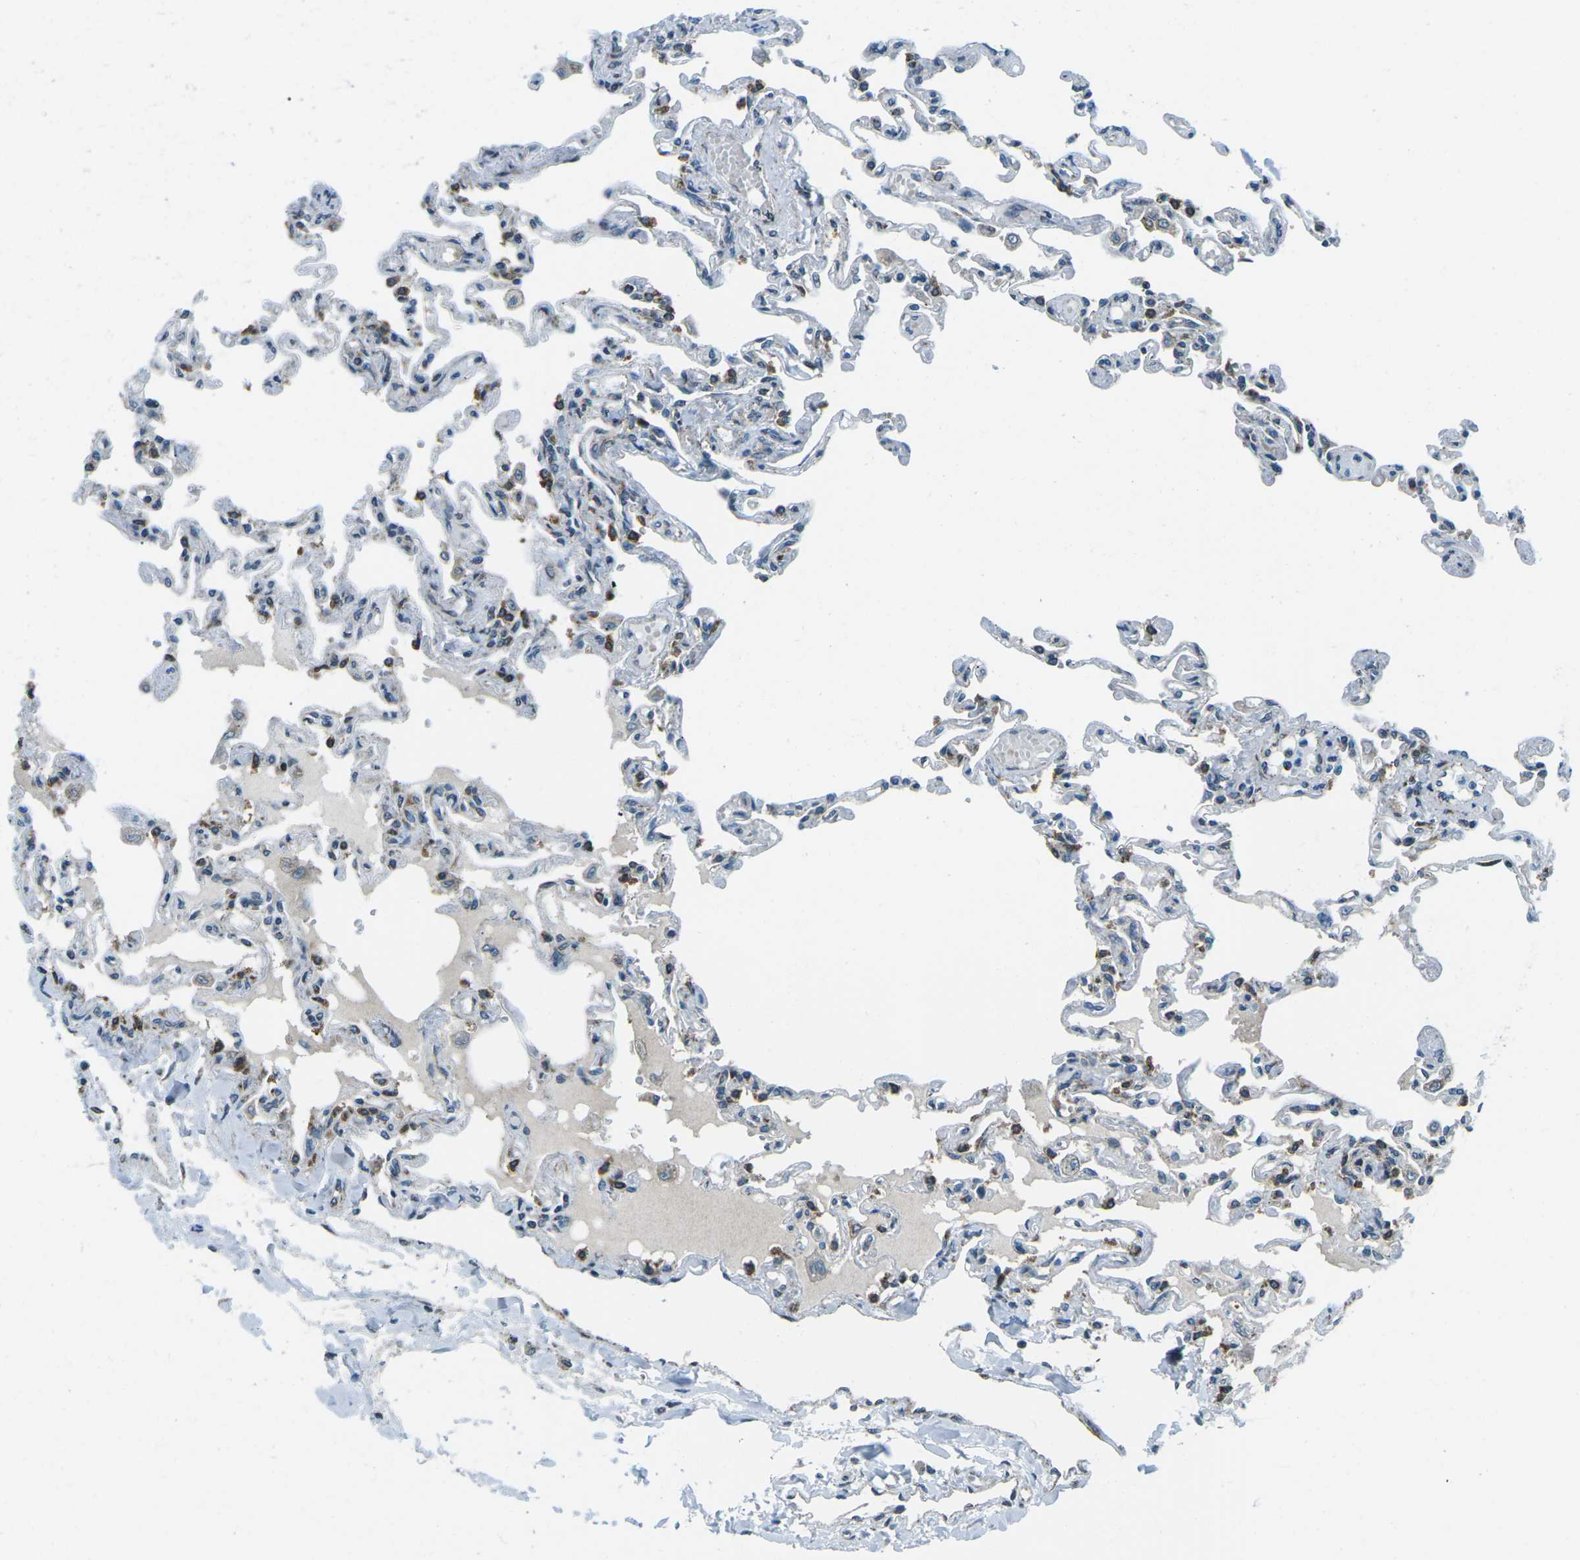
{"staining": {"intensity": "moderate", "quantity": "<25%", "location": "cytoplasmic/membranous"}, "tissue": "lung", "cell_type": "Alveolar cells", "image_type": "normal", "snomed": [{"axis": "morphology", "description": "Normal tissue, NOS"}, {"axis": "topography", "description": "Lung"}], "caption": "Benign lung shows moderate cytoplasmic/membranous staining in about <25% of alveolar cells.", "gene": "RFESD", "patient": {"sex": "male", "age": 21}}